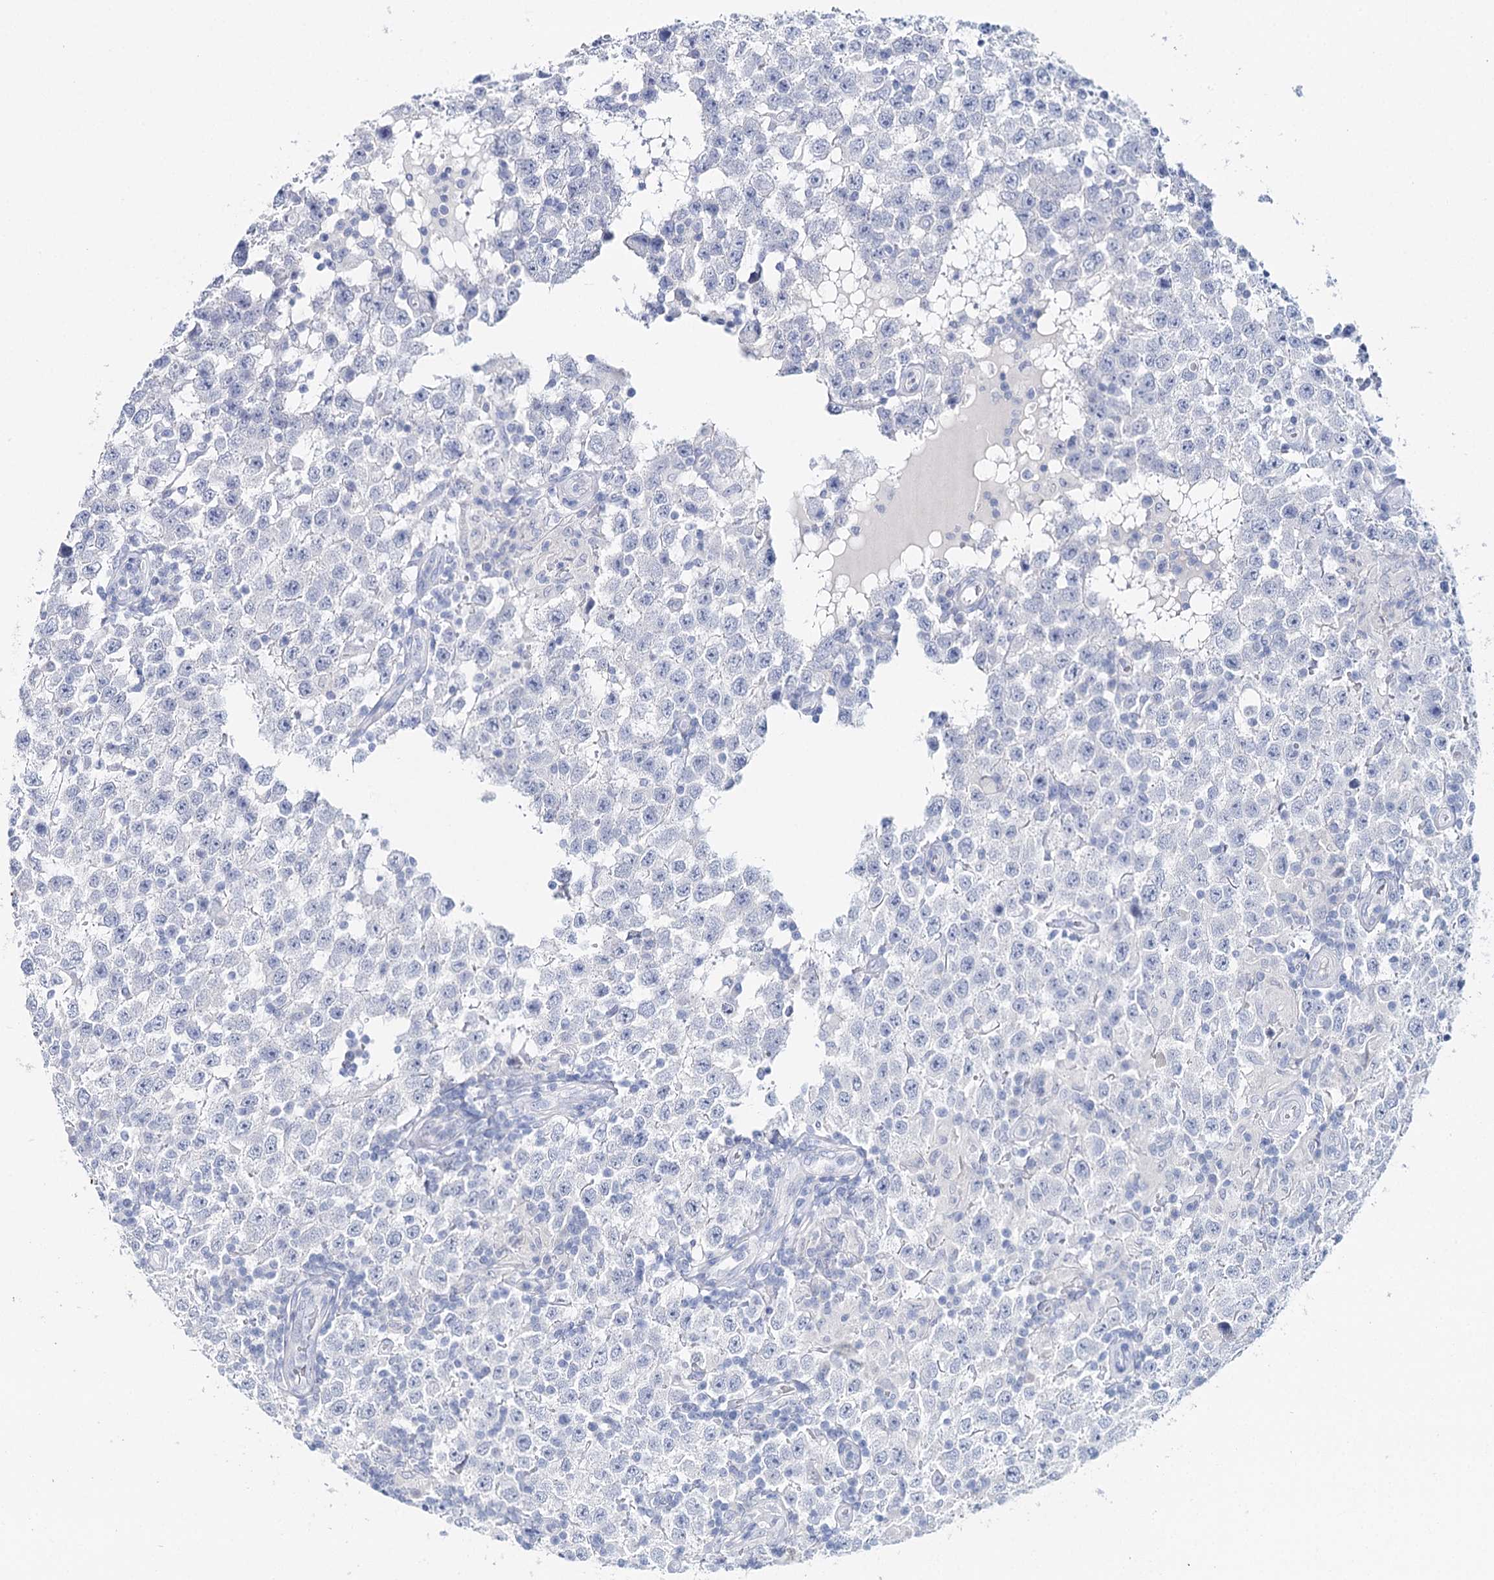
{"staining": {"intensity": "negative", "quantity": "none", "location": "none"}, "tissue": "testis cancer", "cell_type": "Tumor cells", "image_type": "cancer", "snomed": [{"axis": "morphology", "description": "Normal tissue, NOS"}, {"axis": "morphology", "description": "Urothelial carcinoma, High grade"}, {"axis": "morphology", "description": "Seminoma, NOS"}, {"axis": "morphology", "description": "Carcinoma, Embryonal, NOS"}, {"axis": "topography", "description": "Urinary bladder"}, {"axis": "topography", "description": "Testis"}], "caption": "Immunohistochemistry (IHC) histopathology image of neoplastic tissue: testis cancer stained with DAB demonstrates no significant protein positivity in tumor cells.", "gene": "CEACAM8", "patient": {"sex": "male", "age": 41}}